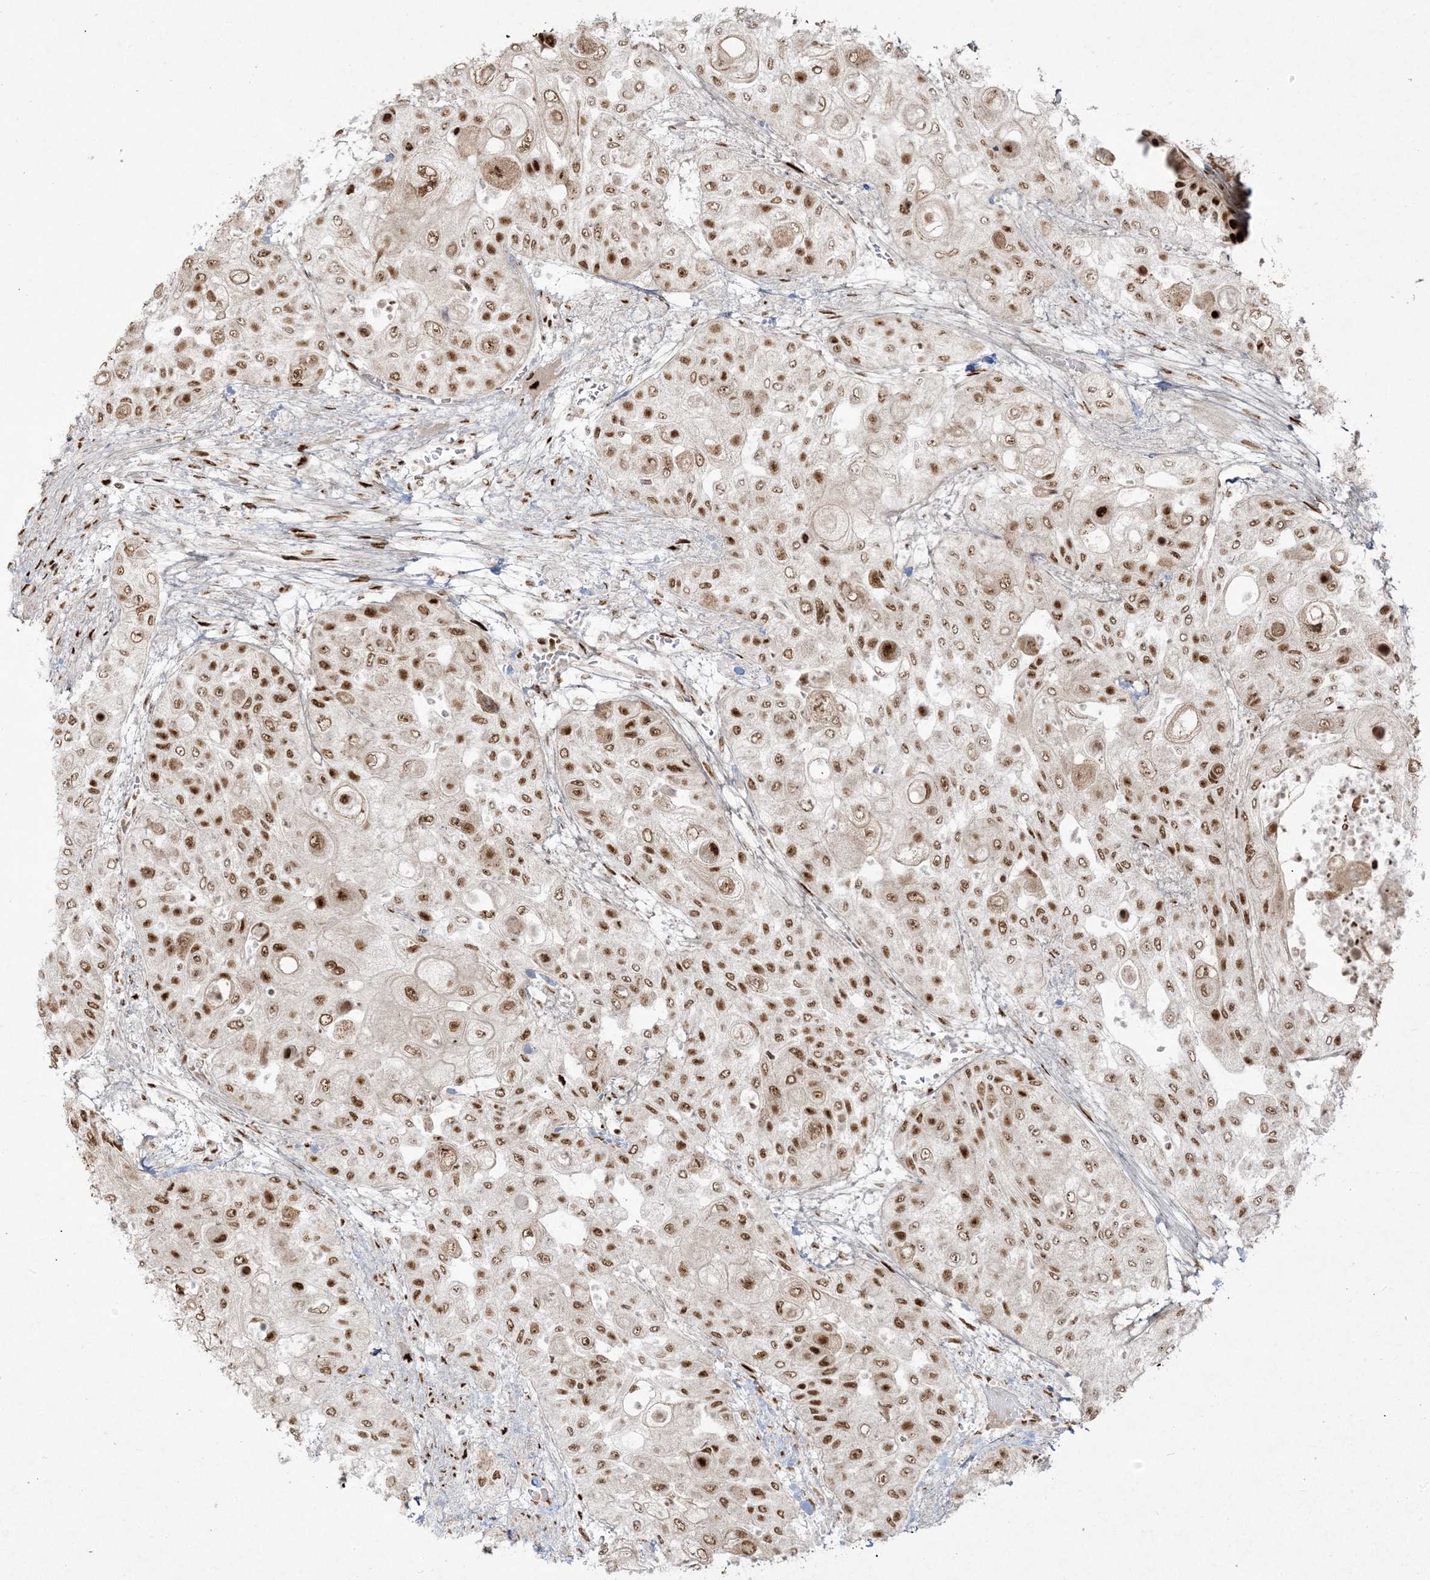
{"staining": {"intensity": "moderate", "quantity": ">75%", "location": "nuclear"}, "tissue": "urothelial cancer", "cell_type": "Tumor cells", "image_type": "cancer", "snomed": [{"axis": "morphology", "description": "Urothelial carcinoma, High grade"}, {"axis": "topography", "description": "Urinary bladder"}], "caption": "IHC of high-grade urothelial carcinoma demonstrates medium levels of moderate nuclear positivity in about >75% of tumor cells.", "gene": "RBM10", "patient": {"sex": "female", "age": 79}}